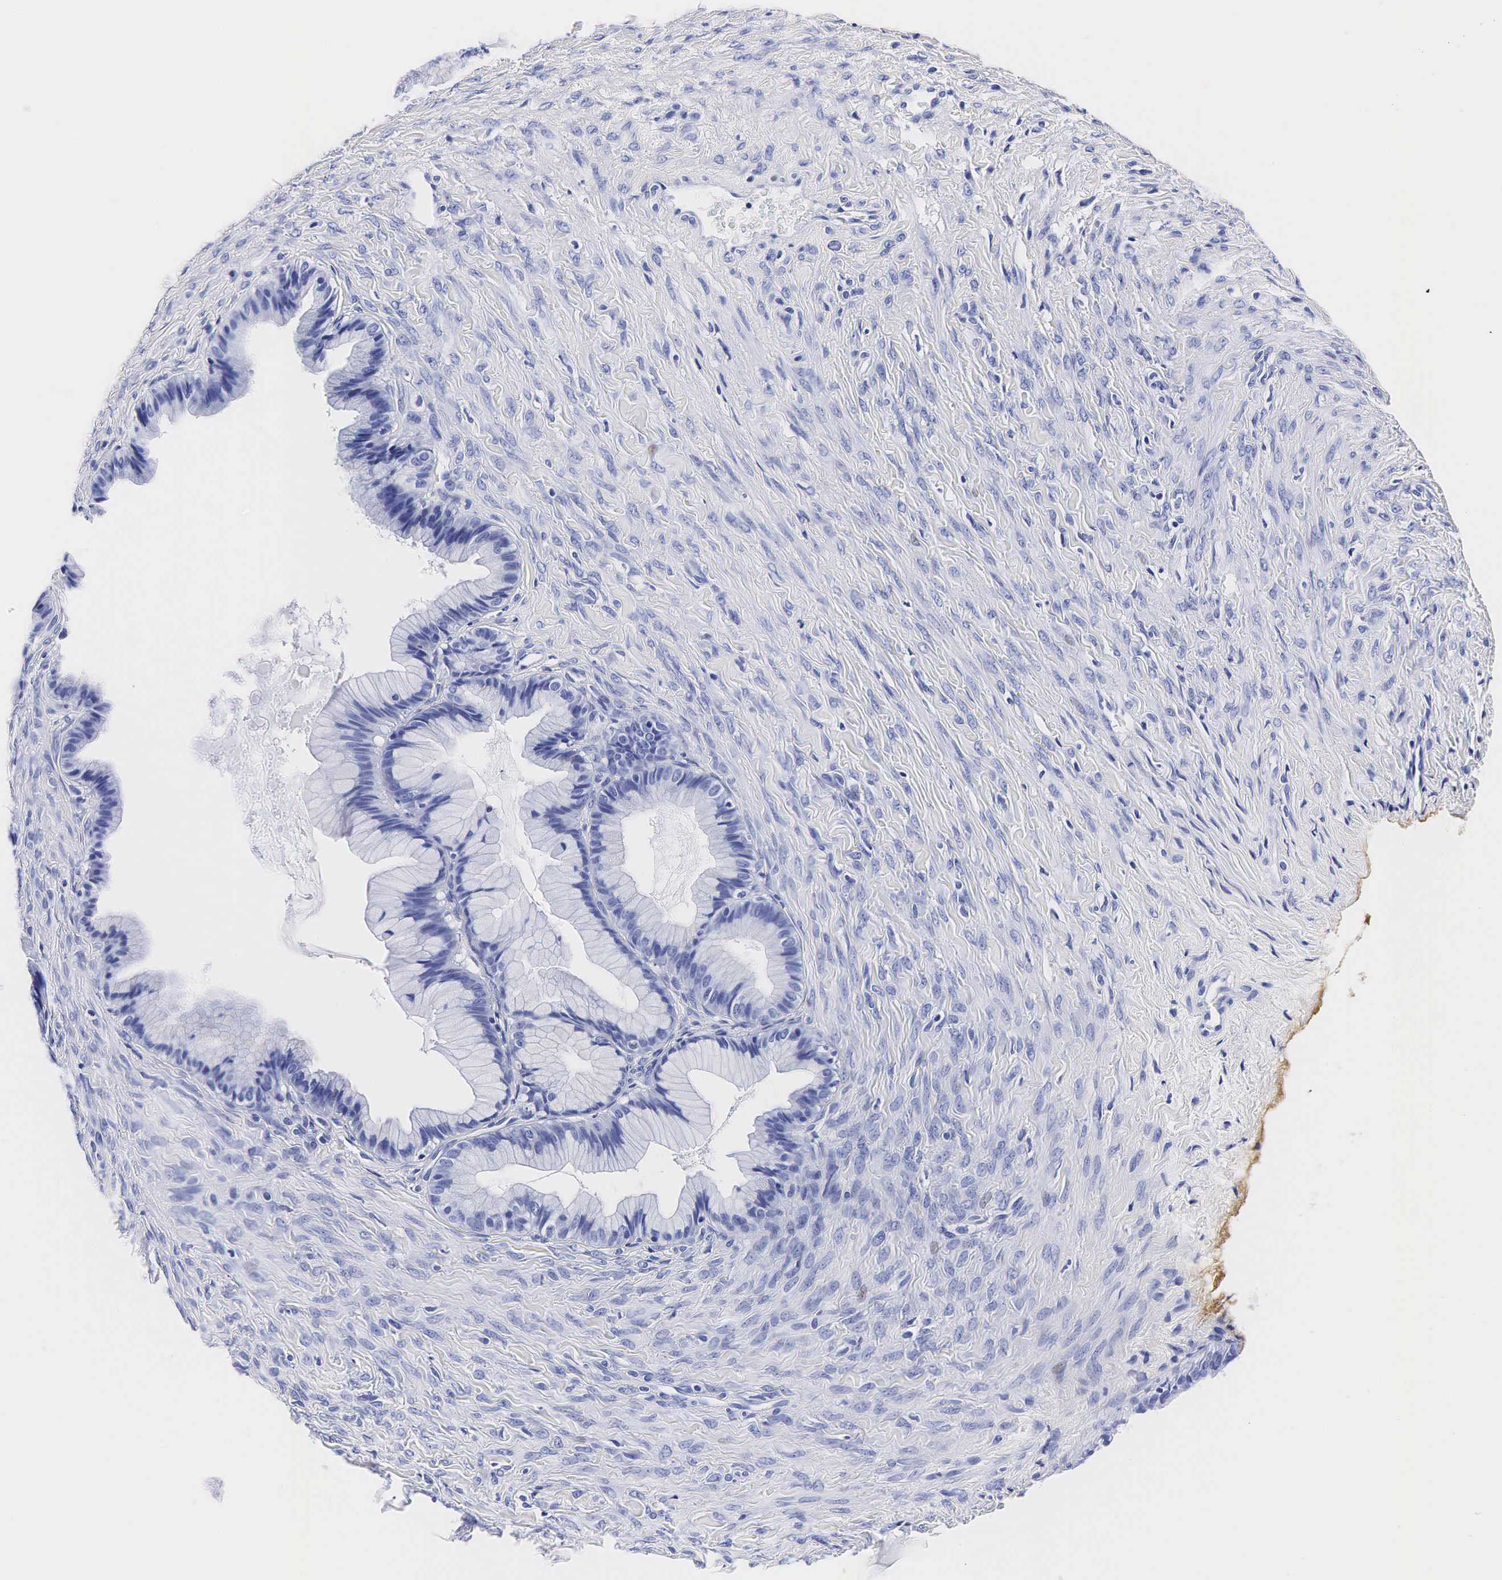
{"staining": {"intensity": "negative", "quantity": "none", "location": "none"}, "tissue": "ovarian cancer", "cell_type": "Tumor cells", "image_type": "cancer", "snomed": [{"axis": "morphology", "description": "Cystadenocarcinoma, mucinous, NOS"}, {"axis": "topography", "description": "Ovary"}], "caption": "Immunohistochemical staining of ovarian mucinous cystadenocarcinoma exhibits no significant expression in tumor cells.", "gene": "TG", "patient": {"sex": "female", "age": 41}}